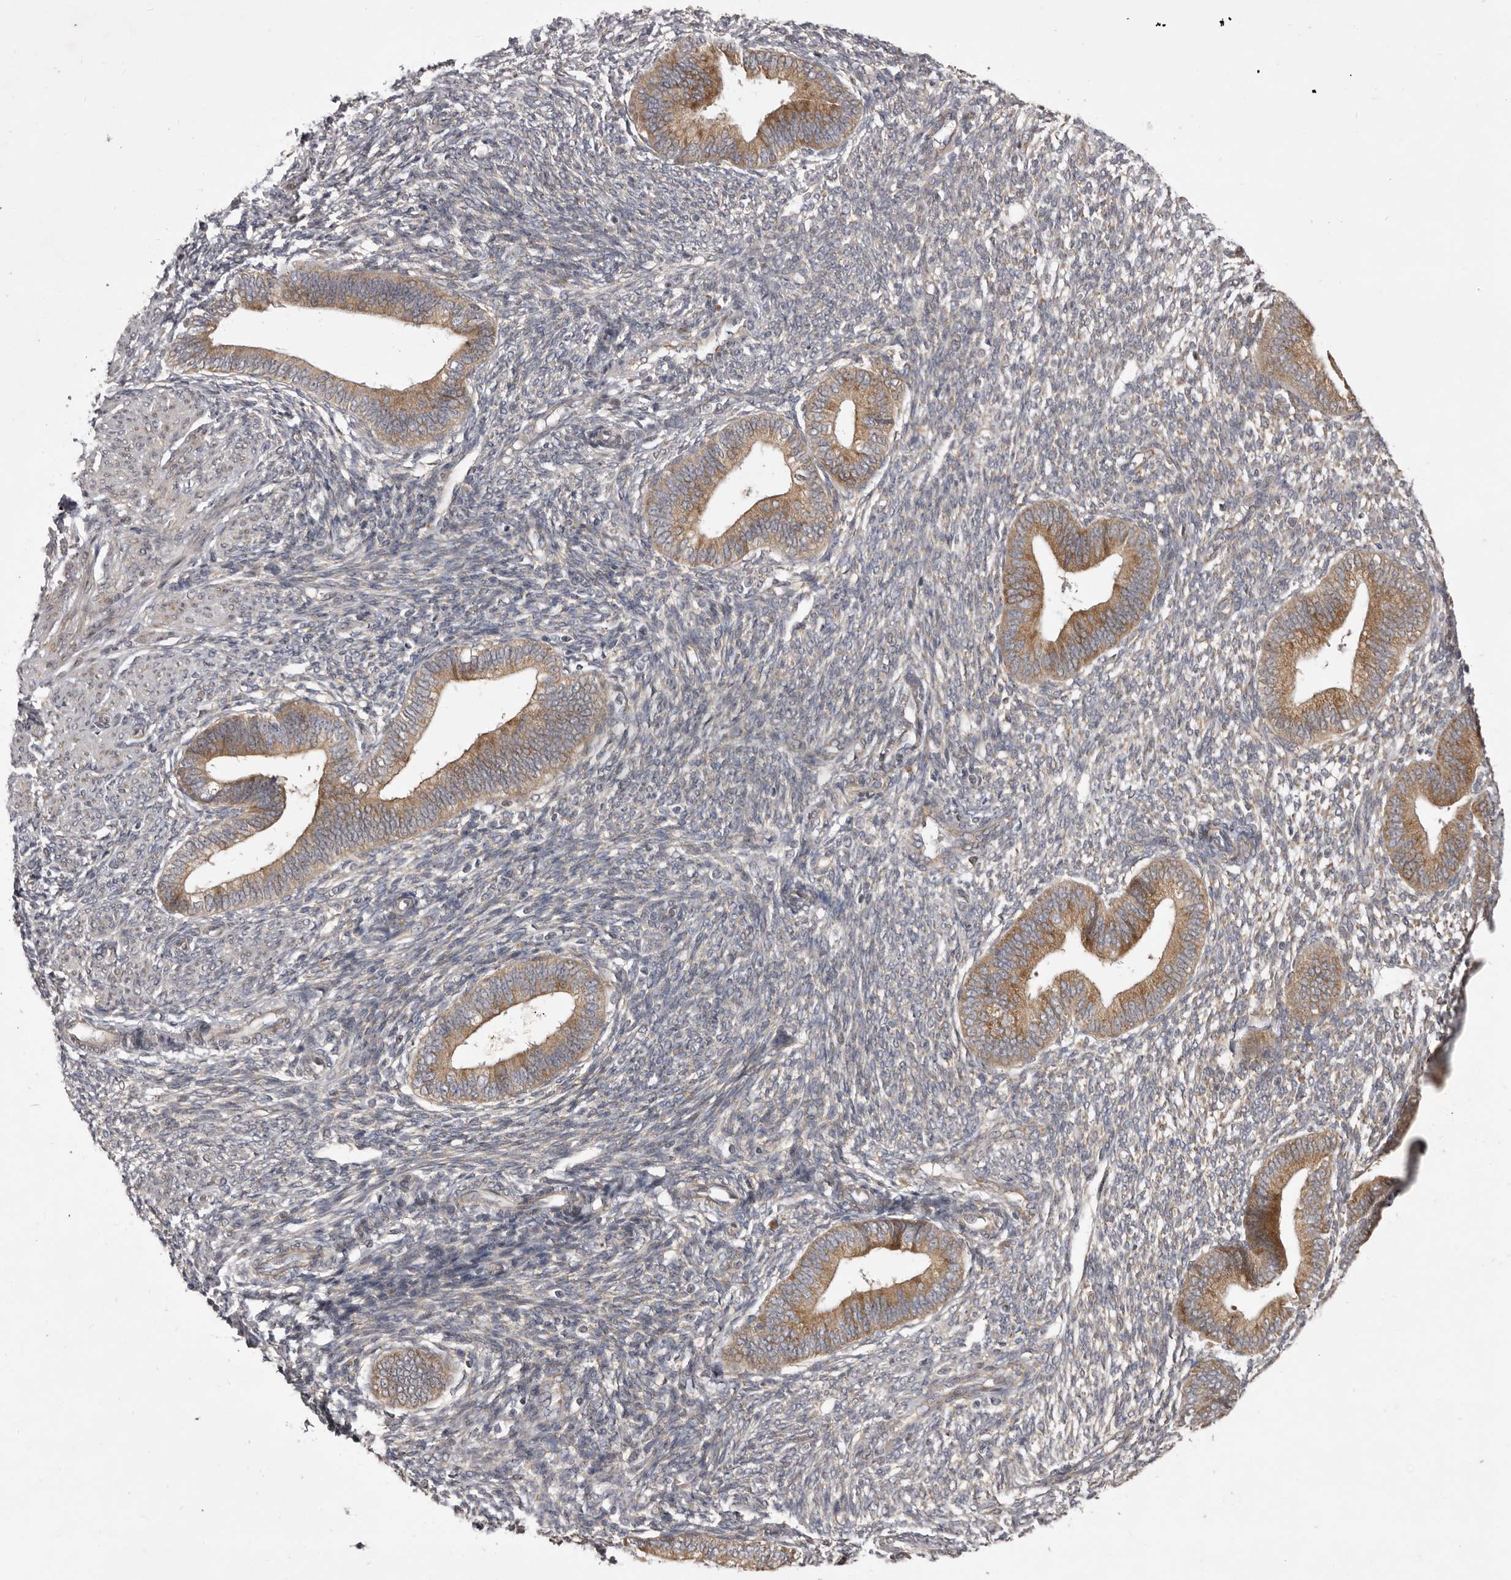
{"staining": {"intensity": "weak", "quantity": "25%-75%", "location": "cytoplasmic/membranous"}, "tissue": "endometrium", "cell_type": "Cells in endometrial stroma", "image_type": "normal", "snomed": [{"axis": "morphology", "description": "Normal tissue, NOS"}, {"axis": "topography", "description": "Endometrium"}], "caption": "Immunohistochemical staining of benign endometrium displays weak cytoplasmic/membranous protein expression in approximately 25%-75% of cells in endometrial stroma. Nuclei are stained in blue.", "gene": "TBC1D8B", "patient": {"sex": "female", "age": 46}}